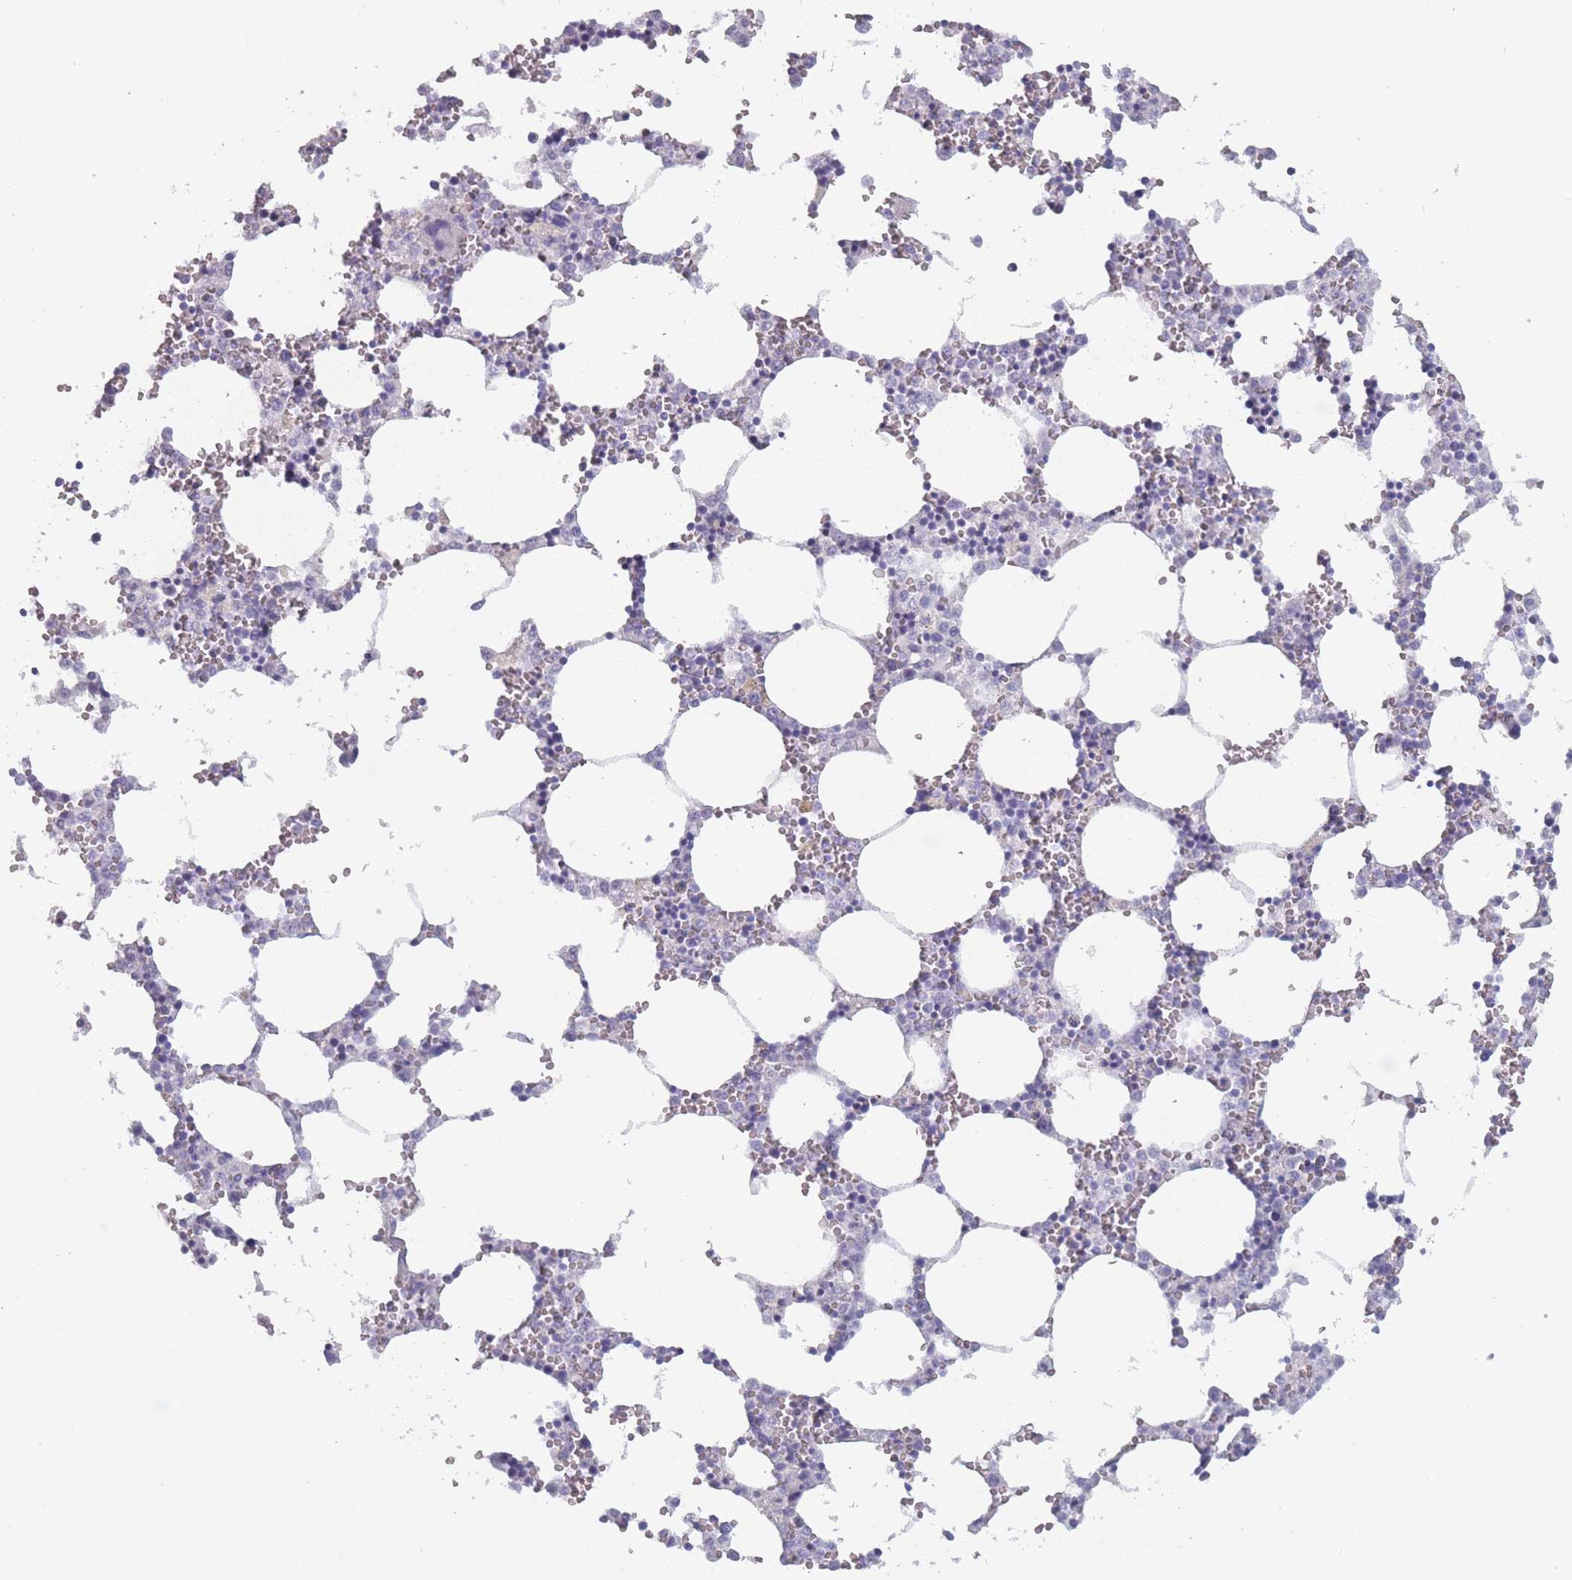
{"staining": {"intensity": "negative", "quantity": "none", "location": "none"}, "tissue": "bone marrow", "cell_type": "Hematopoietic cells", "image_type": "normal", "snomed": [{"axis": "morphology", "description": "Normal tissue, NOS"}, {"axis": "topography", "description": "Bone marrow"}], "caption": "An immunohistochemistry (IHC) micrograph of normal bone marrow is shown. There is no staining in hematopoietic cells of bone marrow.", "gene": "ROS1", "patient": {"sex": "female", "age": 64}}